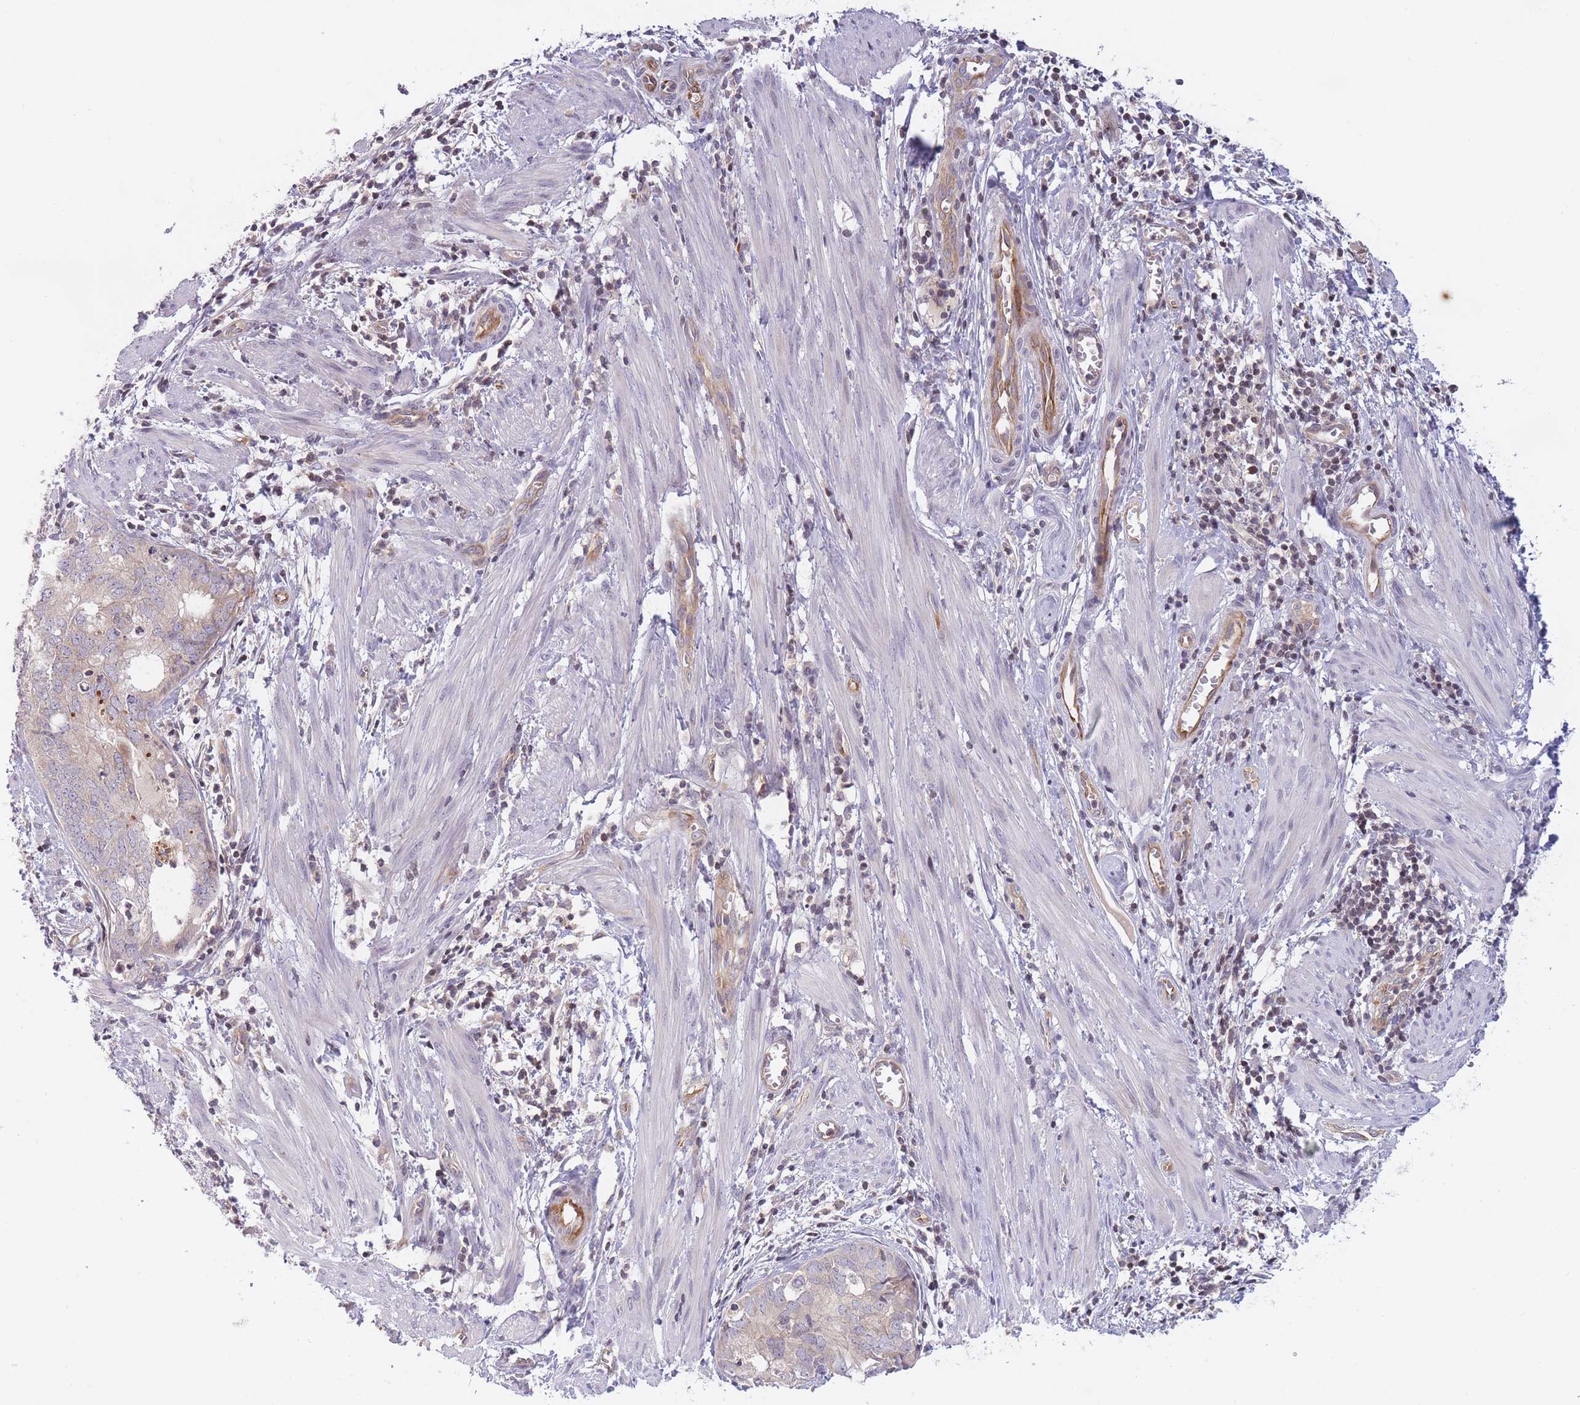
{"staining": {"intensity": "negative", "quantity": "none", "location": "none"}, "tissue": "endometrial cancer", "cell_type": "Tumor cells", "image_type": "cancer", "snomed": [{"axis": "morphology", "description": "Adenocarcinoma, NOS"}, {"axis": "topography", "description": "Endometrium"}], "caption": "High power microscopy image of an immunohistochemistry (IHC) micrograph of endometrial adenocarcinoma, revealing no significant expression in tumor cells. (Immunohistochemistry (ihc), brightfield microscopy, high magnification).", "gene": "SLC35F5", "patient": {"sex": "female", "age": 68}}